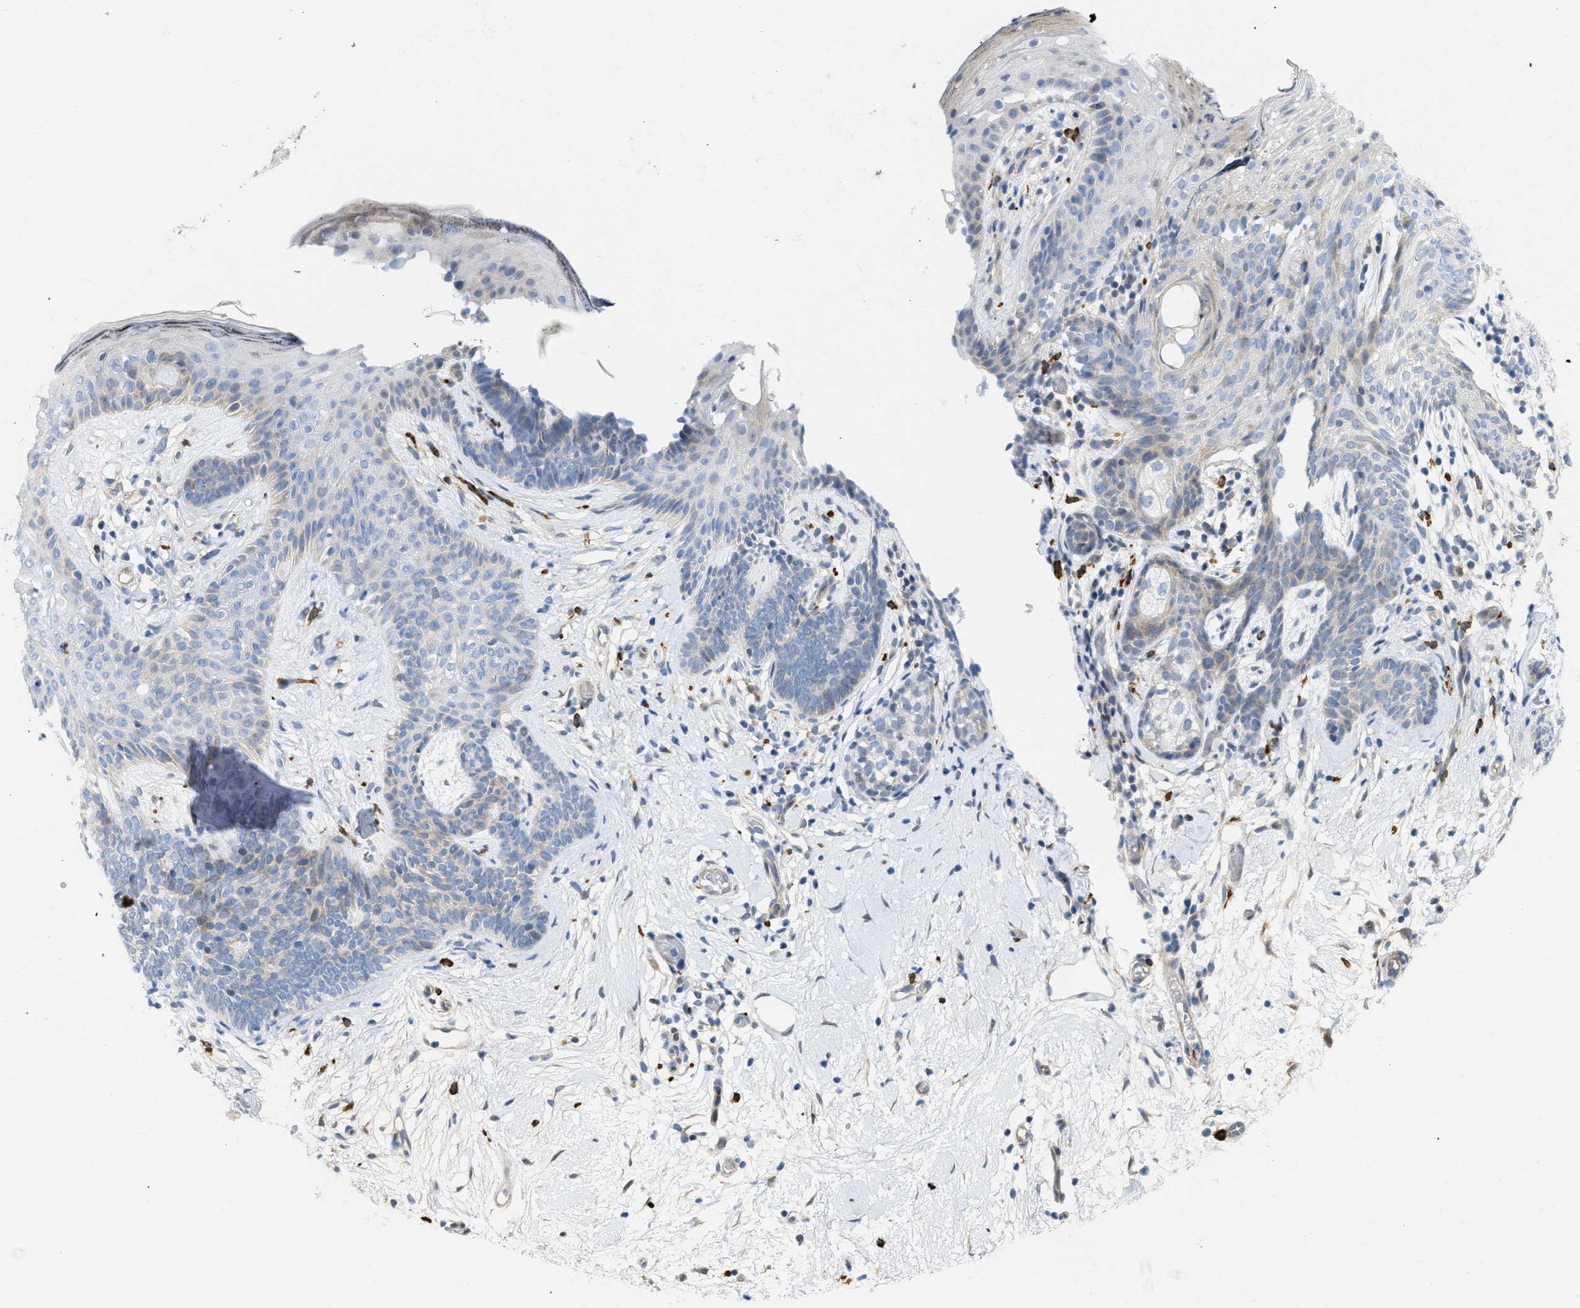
{"staining": {"intensity": "weak", "quantity": "25%-75%", "location": "cytoplasmic/membranous"}, "tissue": "skin cancer", "cell_type": "Tumor cells", "image_type": "cancer", "snomed": [{"axis": "morphology", "description": "Developmental malformation"}, {"axis": "morphology", "description": "Basal cell carcinoma"}, {"axis": "topography", "description": "Skin"}], "caption": "Immunohistochemistry (IHC) staining of skin basal cell carcinoma, which exhibits low levels of weak cytoplasmic/membranous positivity in approximately 25%-75% of tumor cells indicating weak cytoplasmic/membranous protein expression. The staining was performed using DAB (3,3'-diaminobenzidine) (brown) for protein detection and nuclei were counterstained in hematoxylin (blue).", "gene": "FHL1", "patient": {"sex": "female", "age": 62}}